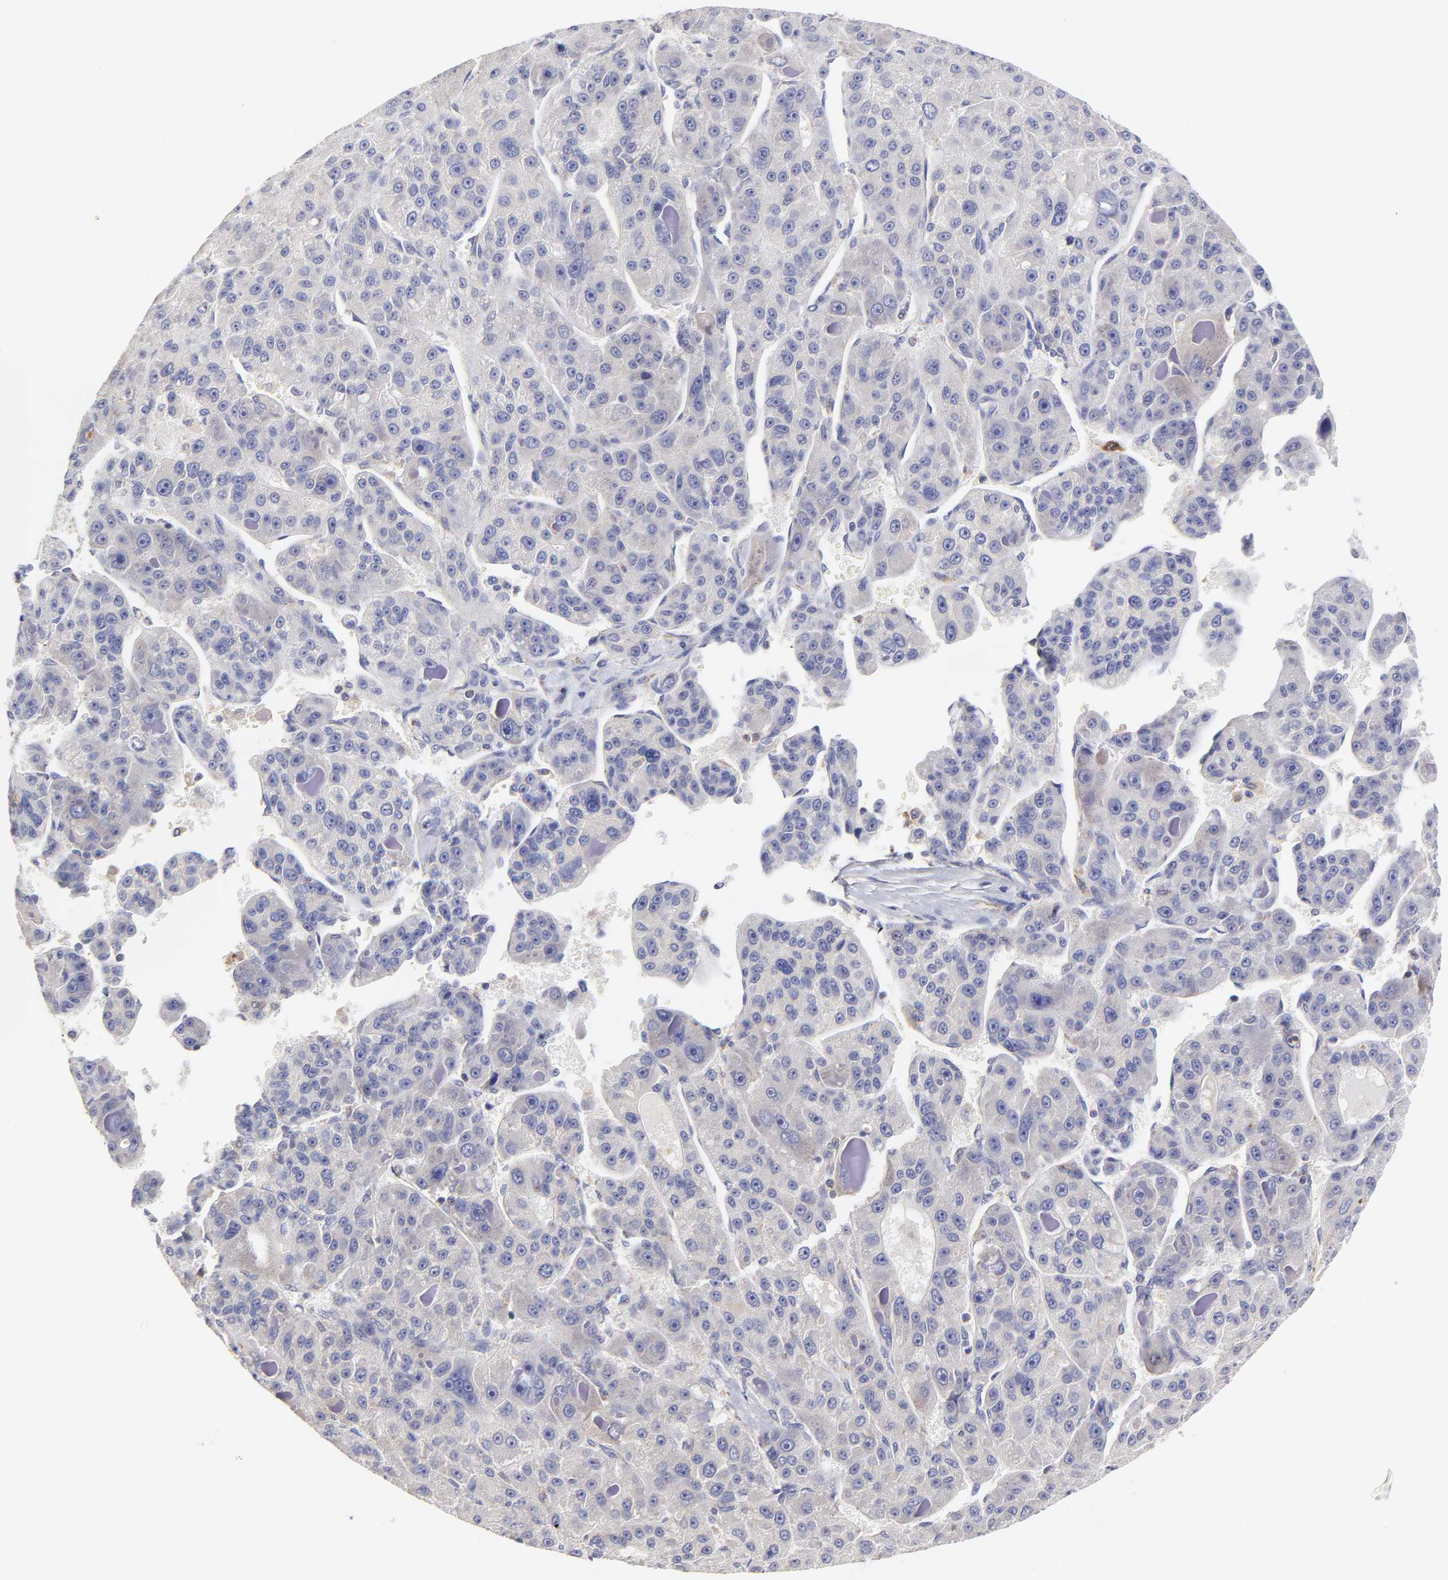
{"staining": {"intensity": "weak", "quantity": "<25%", "location": "cytoplasmic/membranous"}, "tissue": "liver cancer", "cell_type": "Tumor cells", "image_type": "cancer", "snomed": [{"axis": "morphology", "description": "Carcinoma, Hepatocellular, NOS"}, {"axis": "topography", "description": "Liver"}], "caption": "This is an IHC micrograph of liver cancer (hepatocellular carcinoma). There is no positivity in tumor cells.", "gene": "GCSAM", "patient": {"sex": "male", "age": 76}}